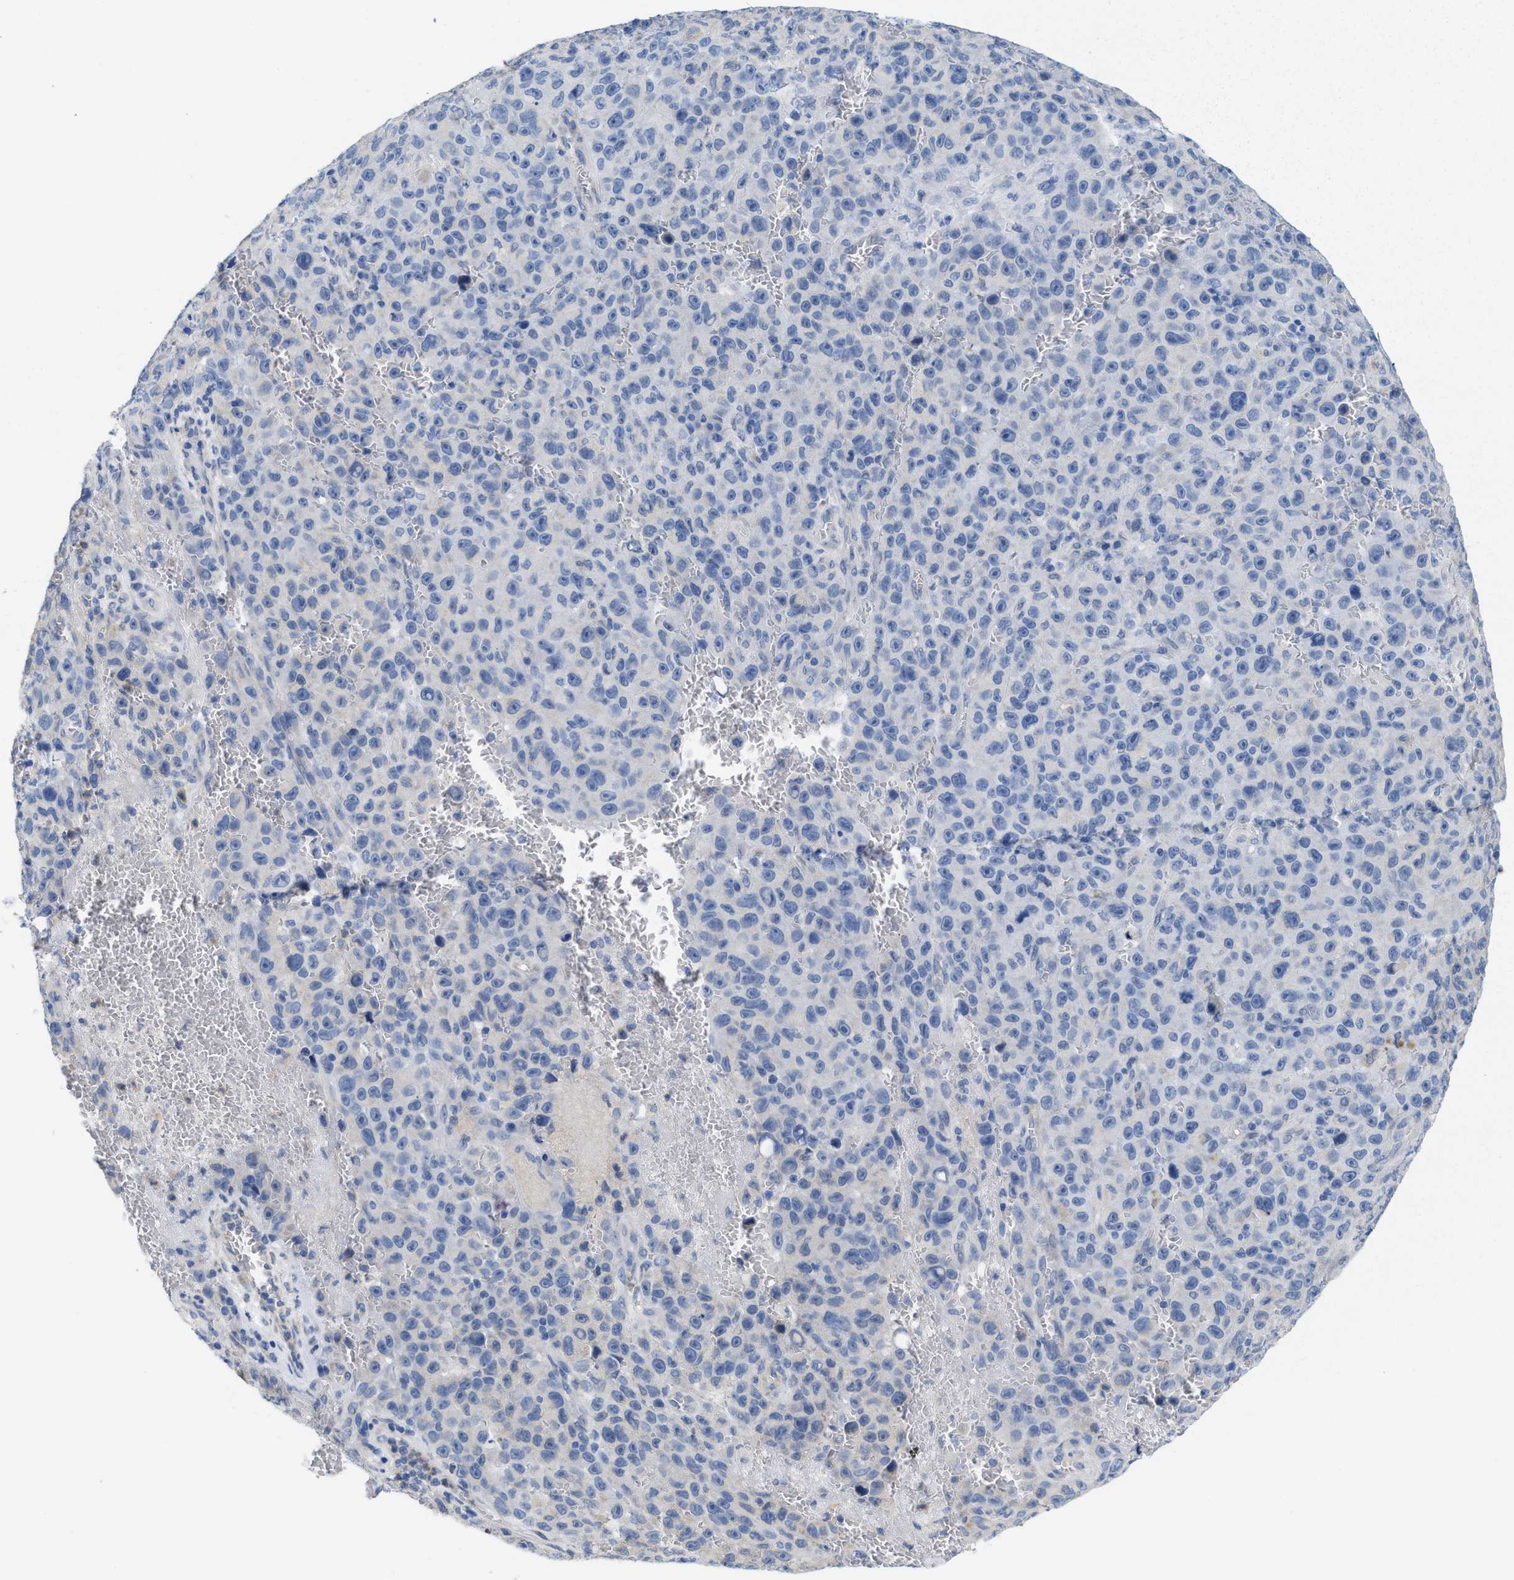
{"staining": {"intensity": "negative", "quantity": "none", "location": "none"}, "tissue": "melanoma", "cell_type": "Tumor cells", "image_type": "cancer", "snomed": [{"axis": "morphology", "description": "Malignant melanoma, NOS"}, {"axis": "topography", "description": "Skin"}], "caption": "Tumor cells are negative for brown protein staining in malignant melanoma.", "gene": "CPA2", "patient": {"sex": "female", "age": 82}}